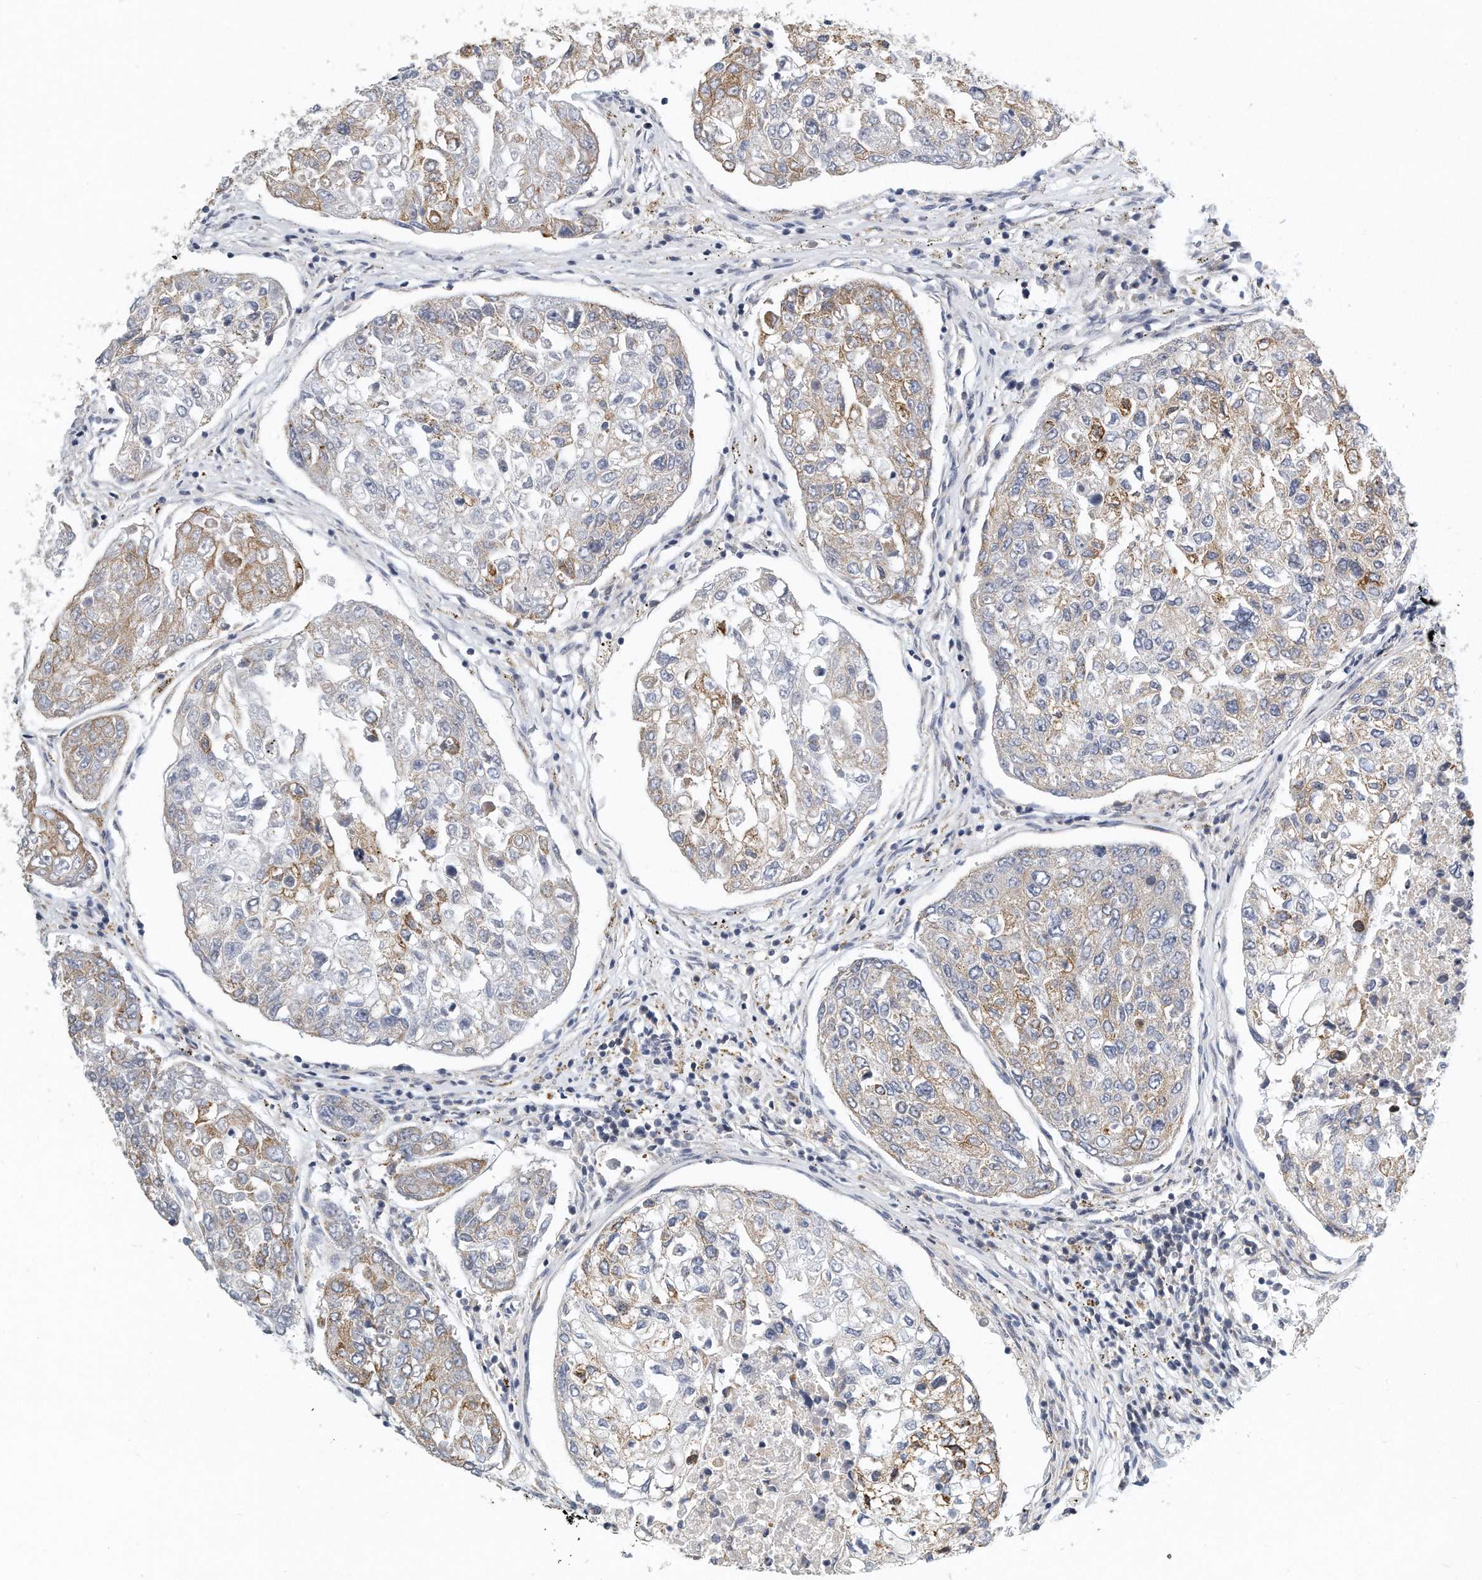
{"staining": {"intensity": "weak", "quantity": "<25%", "location": "cytoplasmic/membranous"}, "tissue": "urothelial cancer", "cell_type": "Tumor cells", "image_type": "cancer", "snomed": [{"axis": "morphology", "description": "Urothelial carcinoma, High grade"}, {"axis": "topography", "description": "Lymph node"}, {"axis": "topography", "description": "Urinary bladder"}], "caption": "This is an immunohistochemistry micrograph of urothelial cancer. There is no expression in tumor cells.", "gene": "VLDLR", "patient": {"sex": "male", "age": 51}}